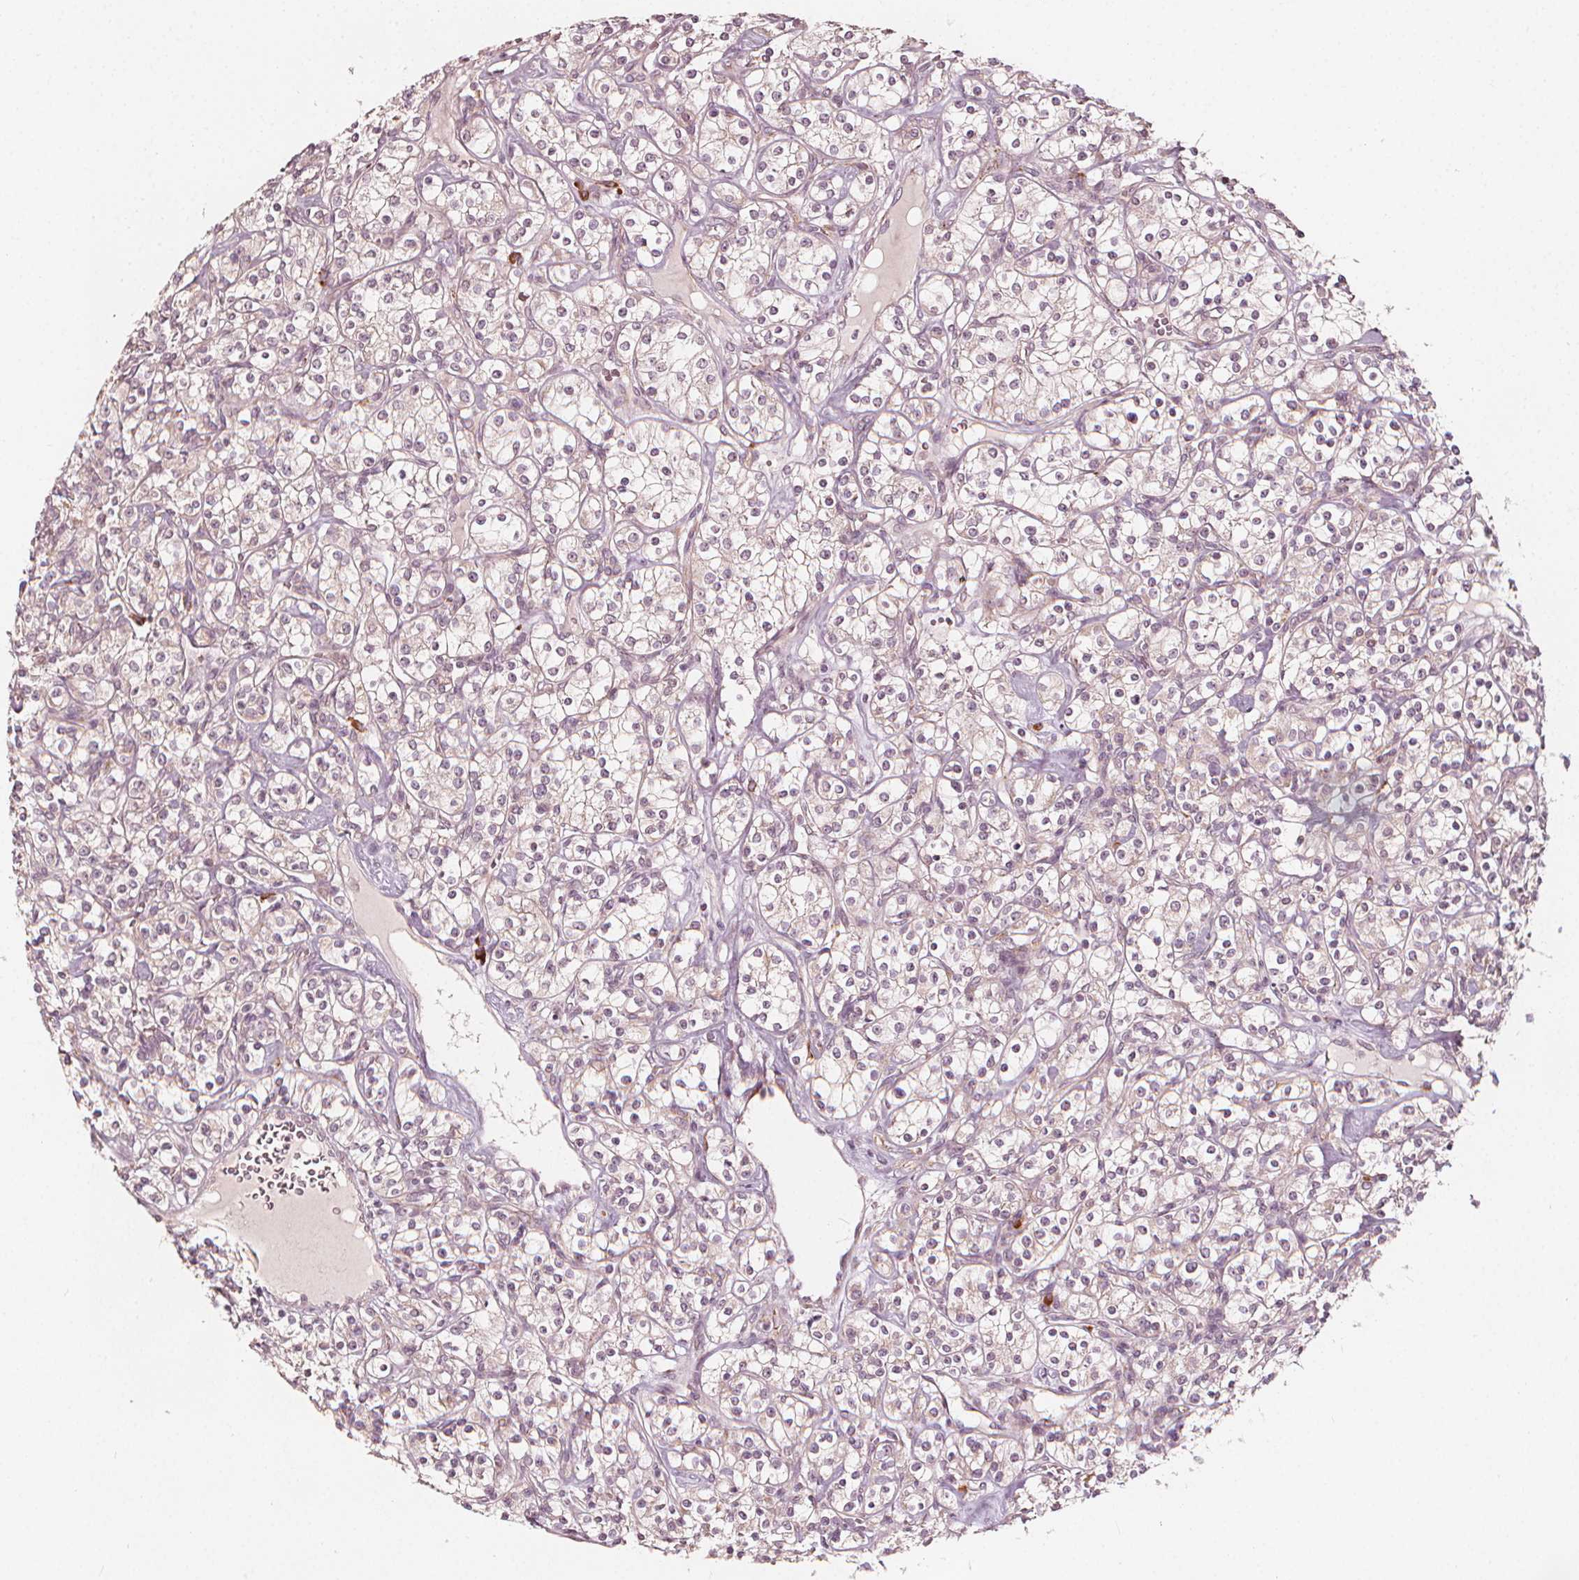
{"staining": {"intensity": "weak", "quantity": "<25%", "location": "cytoplasmic/membranous"}, "tissue": "renal cancer", "cell_type": "Tumor cells", "image_type": "cancer", "snomed": [{"axis": "morphology", "description": "Adenocarcinoma, NOS"}, {"axis": "topography", "description": "Kidney"}], "caption": "Immunohistochemistry of human renal cancer (adenocarcinoma) shows no expression in tumor cells. The staining is performed using DAB (3,3'-diaminobenzidine) brown chromogen with nuclei counter-stained in using hematoxylin.", "gene": "NPC1L1", "patient": {"sex": "male", "age": 77}}